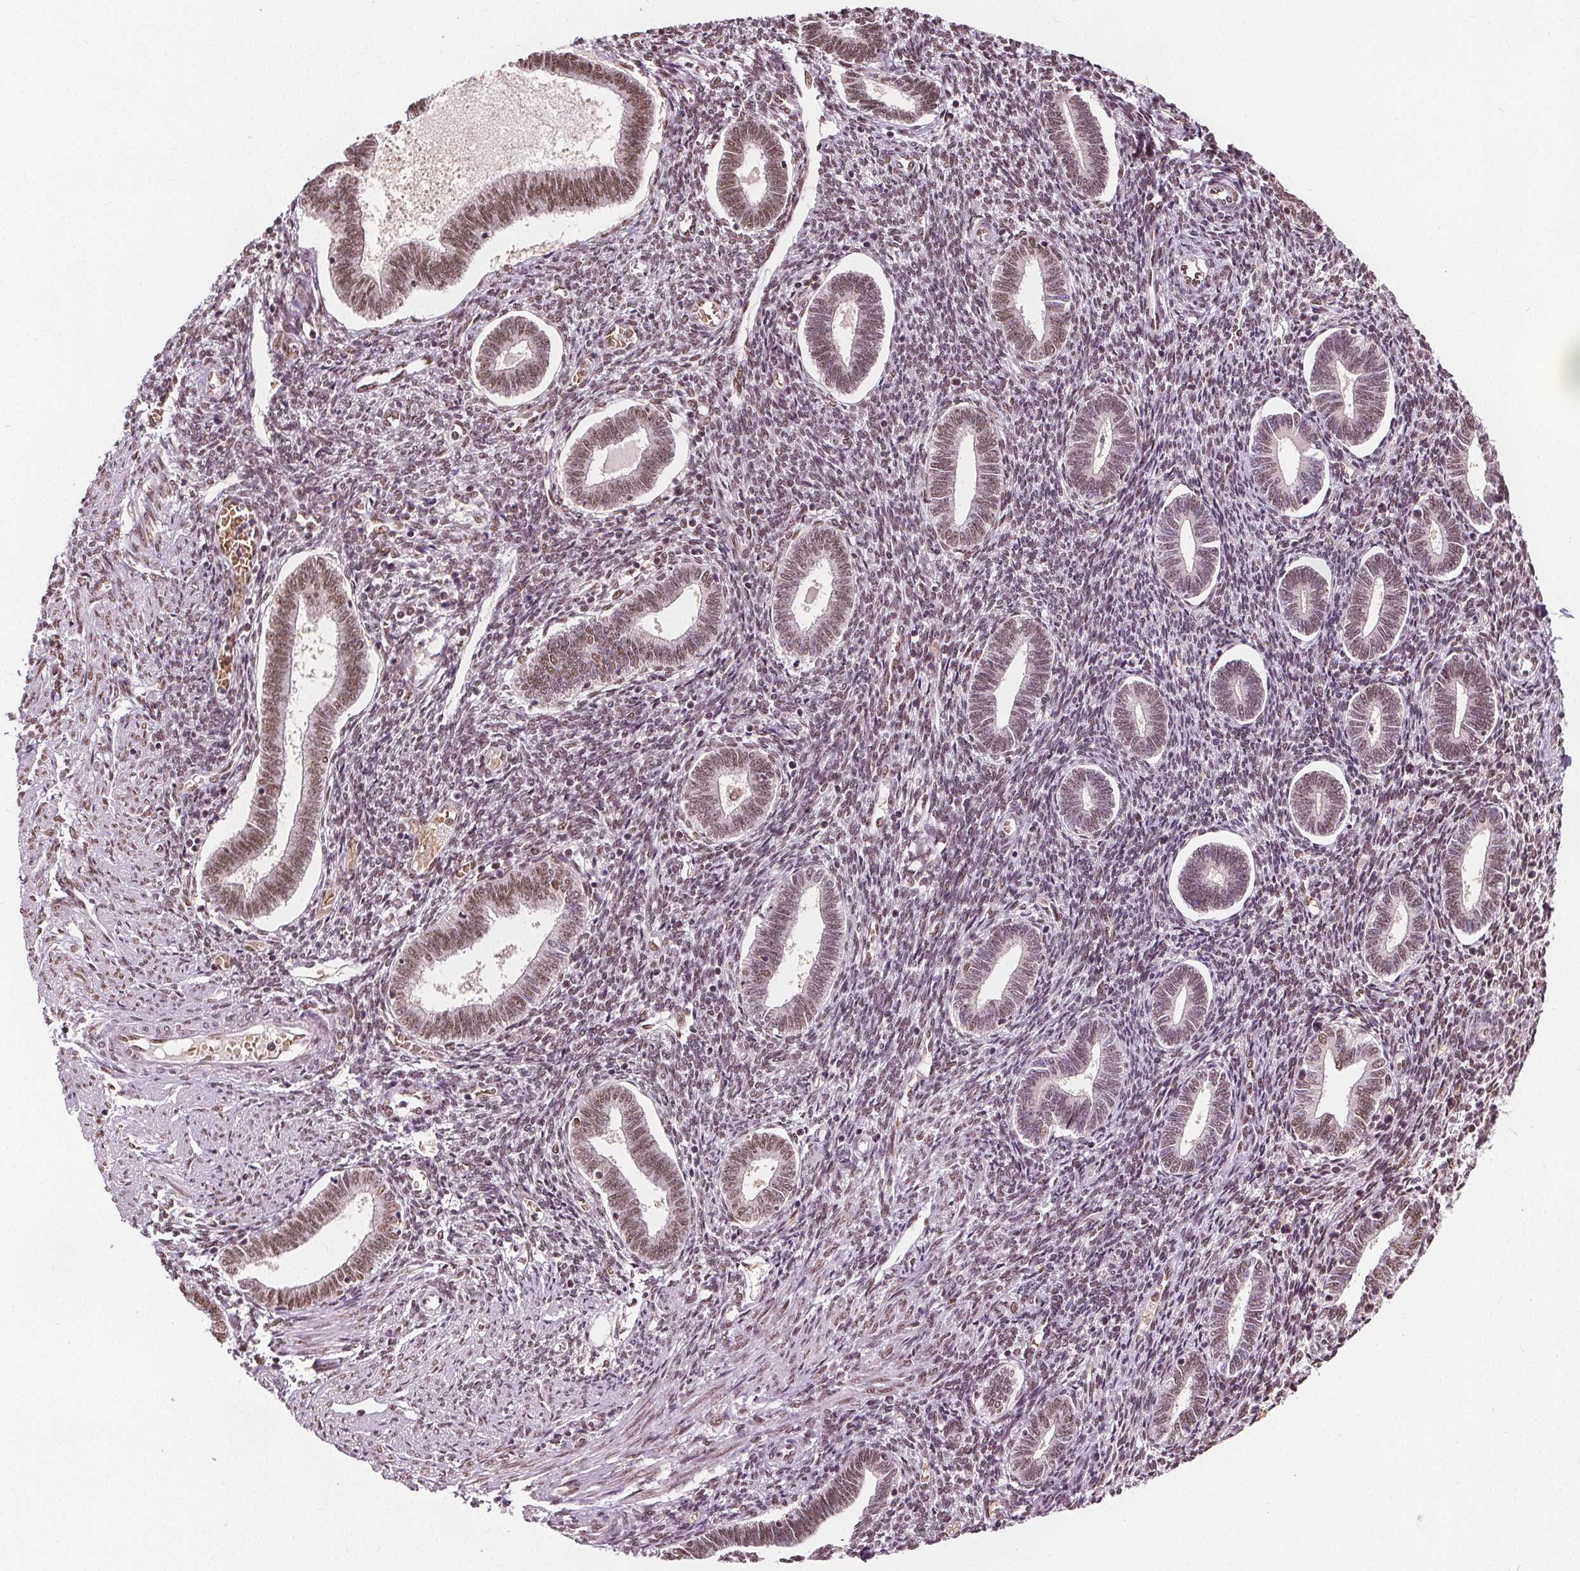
{"staining": {"intensity": "weak", "quantity": ">75%", "location": "nuclear"}, "tissue": "endometrium", "cell_type": "Cells in endometrial stroma", "image_type": "normal", "snomed": [{"axis": "morphology", "description": "Normal tissue, NOS"}, {"axis": "topography", "description": "Endometrium"}], "caption": "Cells in endometrial stroma display weak nuclear expression in about >75% of cells in normal endometrium. The protein is stained brown, and the nuclei are stained in blue (DAB (3,3'-diaminobenzidine) IHC with brightfield microscopy, high magnification).", "gene": "IWS1", "patient": {"sex": "female", "age": 42}}